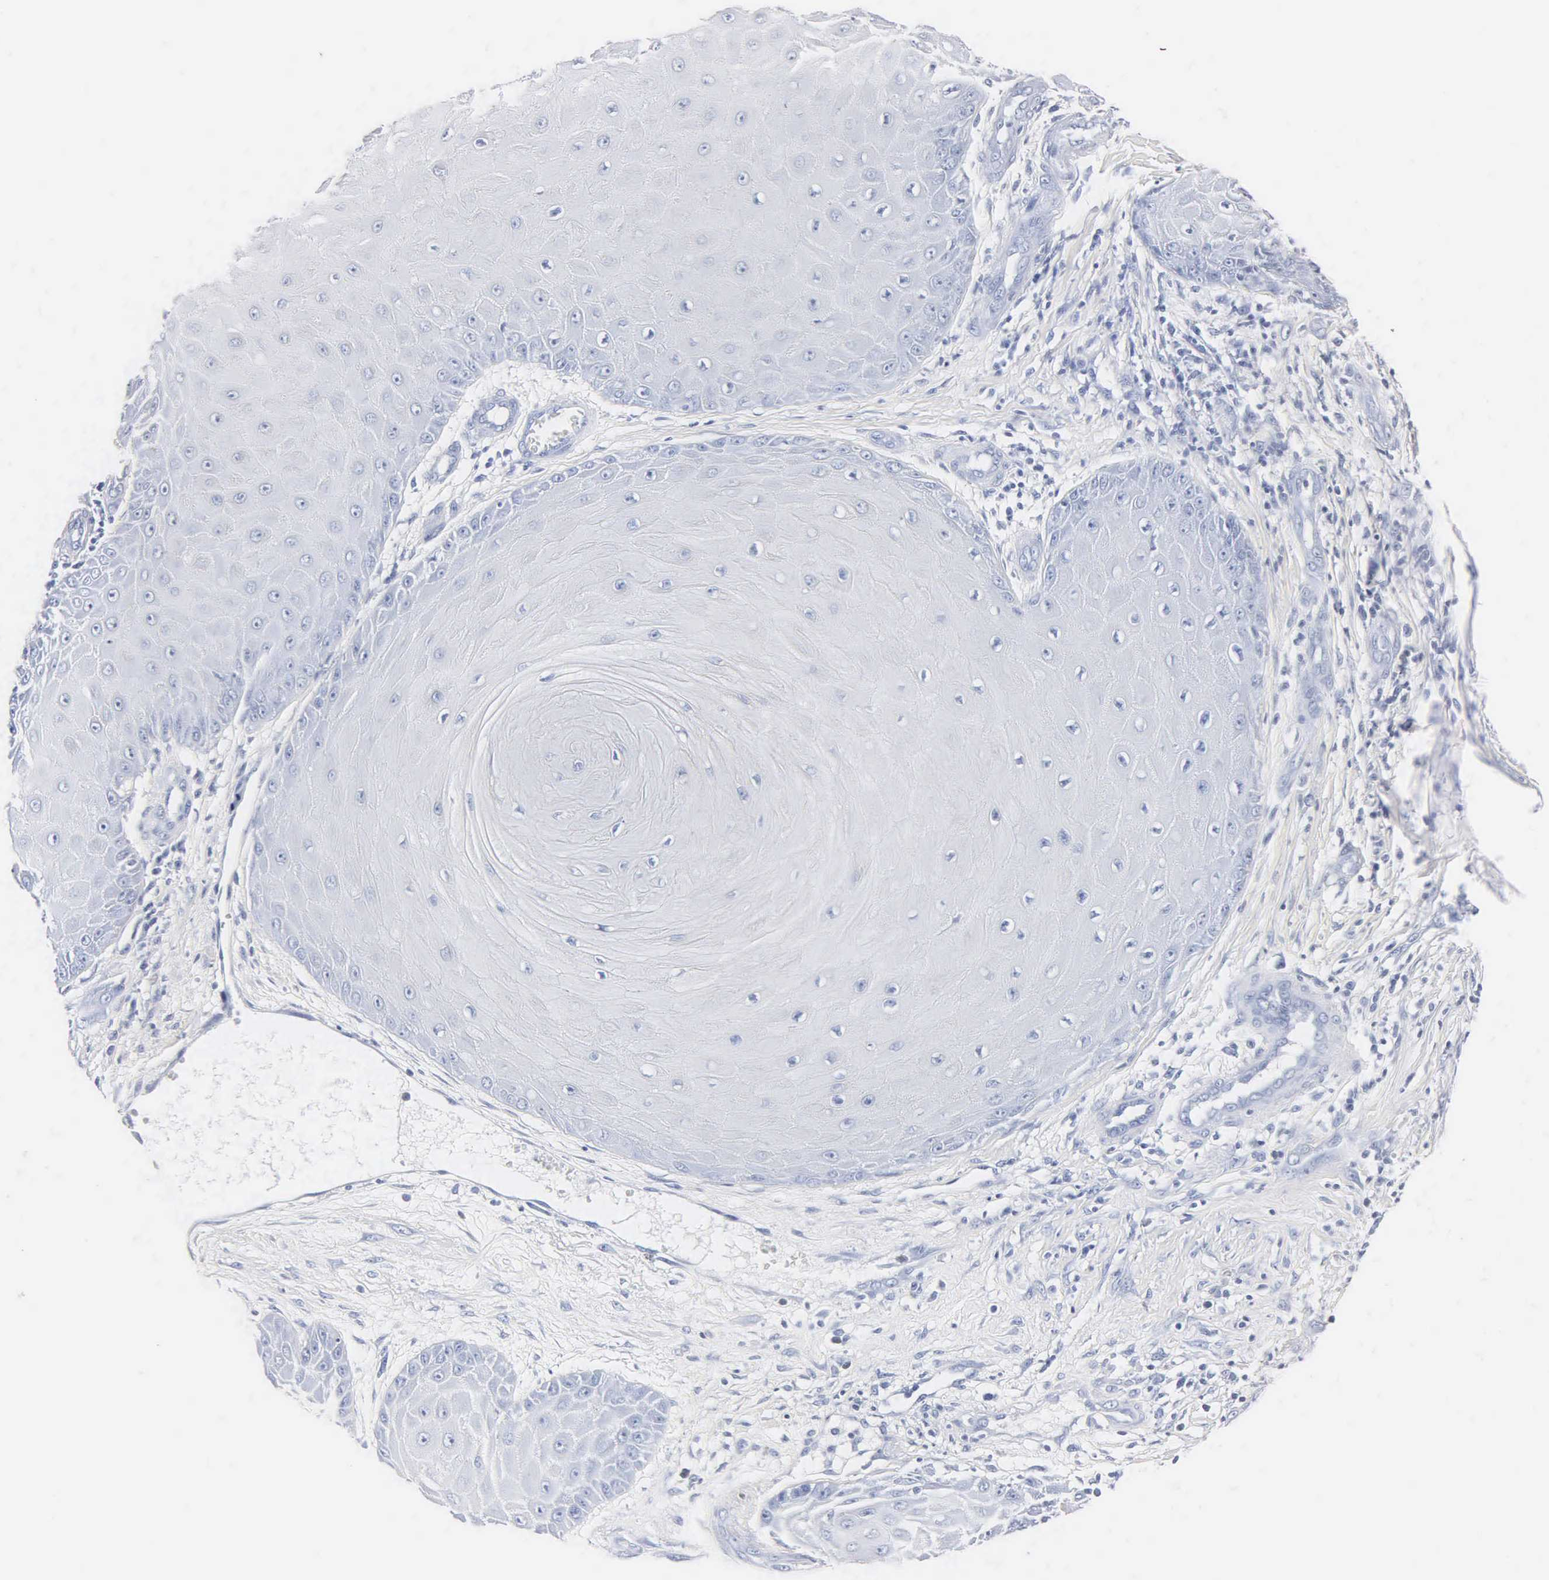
{"staining": {"intensity": "negative", "quantity": "none", "location": "none"}, "tissue": "skin cancer", "cell_type": "Tumor cells", "image_type": "cancer", "snomed": [{"axis": "morphology", "description": "Squamous cell carcinoma, NOS"}, {"axis": "topography", "description": "Skin"}], "caption": "Immunohistochemistry (IHC) image of skin cancer stained for a protein (brown), which reveals no staining in tumor cells.", "gene": "MB", "patient": {"sex": "male", "age": 57}}